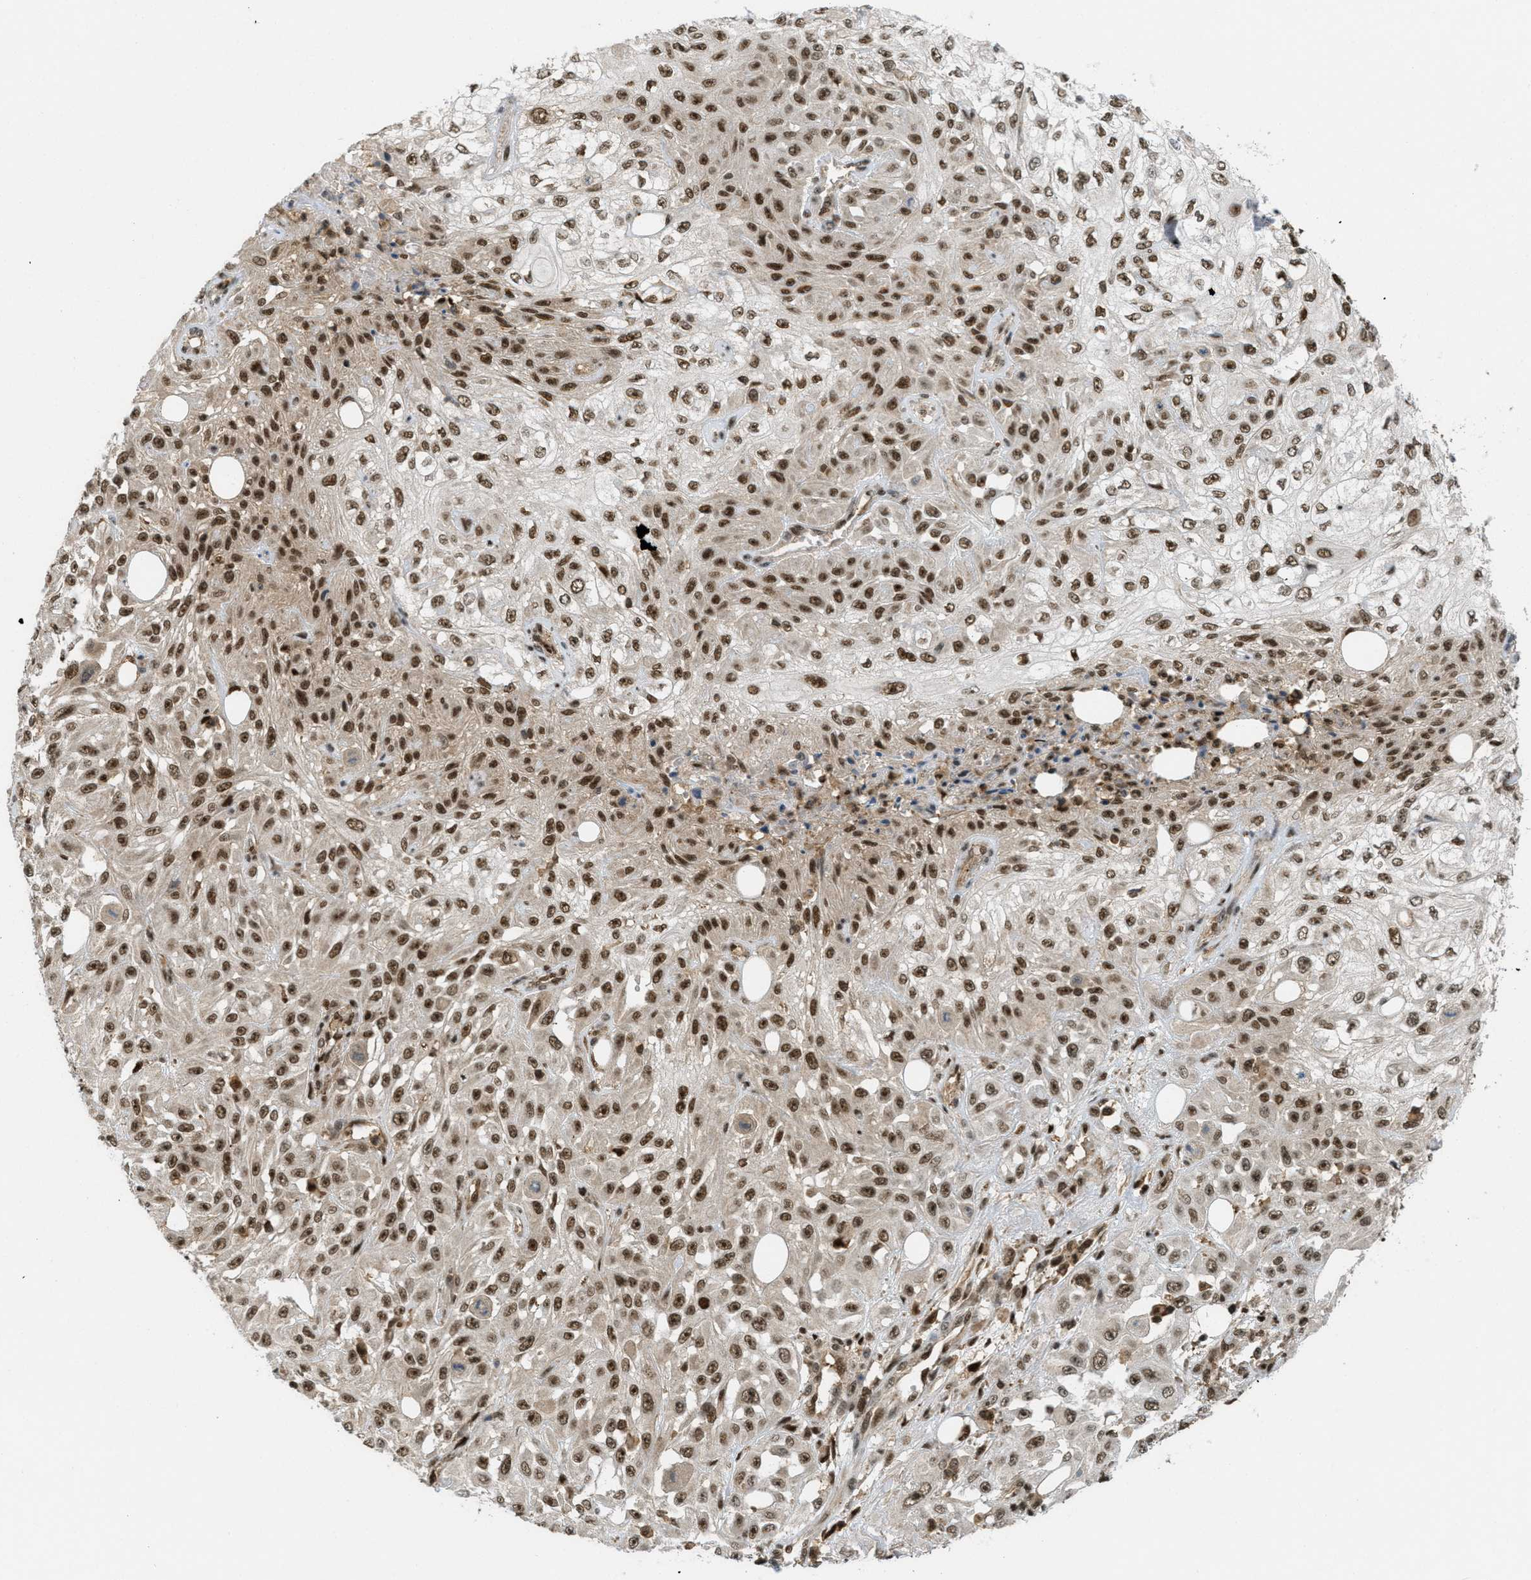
{"staining": {"intensity": "moderate", "quantity": ">75%", "location": "cytoplasmic/membranous,nuclear"}, "tissue": "skin cancer", "cell_type": "Tumor cells", "image_type": "cancer", "snomed": [{"axis": "morphology", "description": "Squamous cell carcinoma, NOS"}, {"axis": "morphology", "description": "Squamous cell carcinoma, metastatic, NOS"}, {"axis": "topography", "description": "Skin"}, {"axis": "topography", "description": "Lymph node"}], "caption": "Skin cancer was stained to show a protein in brown. There is medium levels of moderate cytoplasmic/membranous and nuclear staining in approximately >75% of tumor cells.", "gene": "TLK1", "patient": {"sex": "male", "age": 75}}